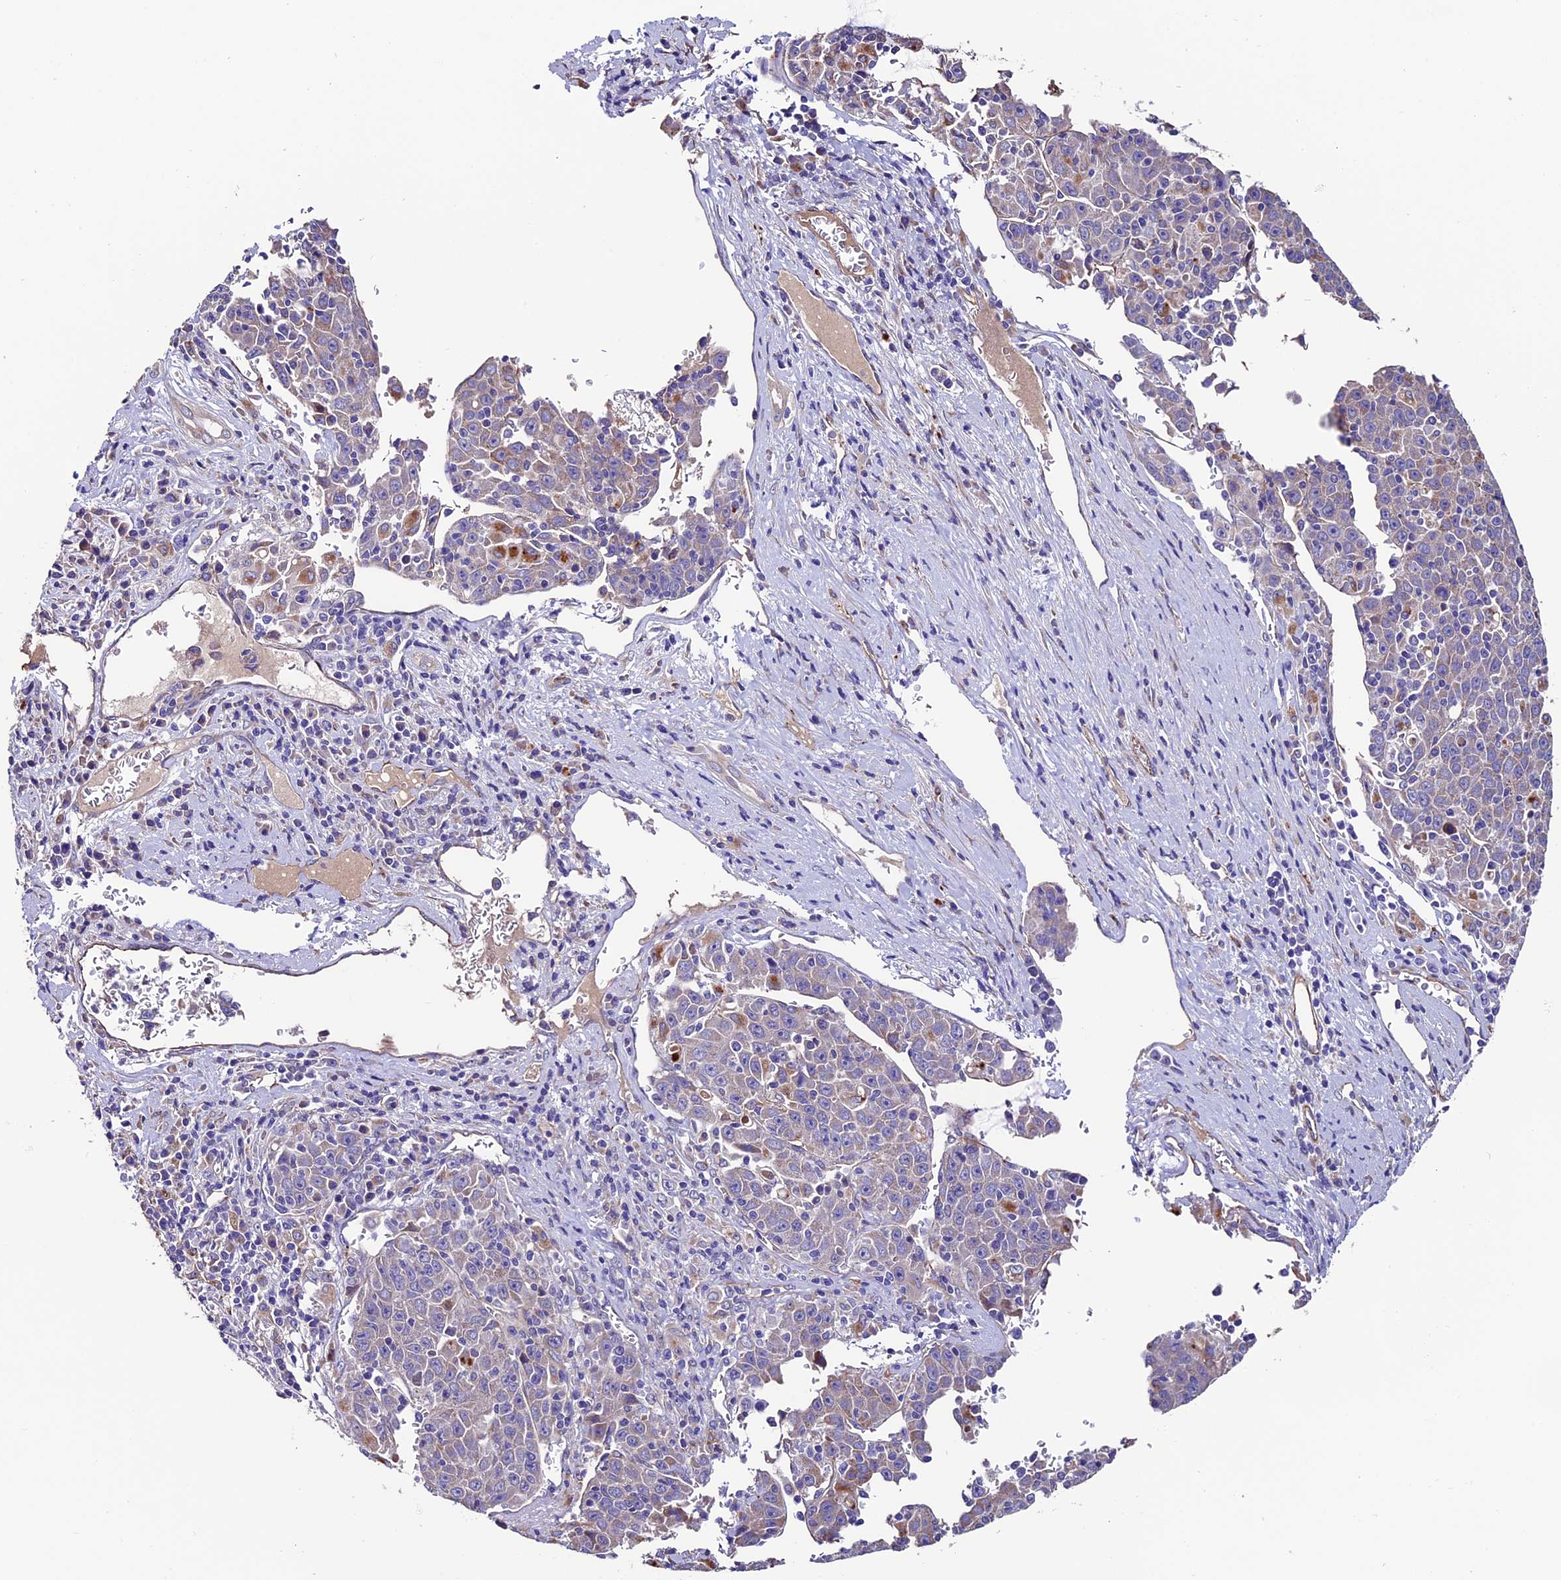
{"staining": {"intensity": "negative", "quantity": "none", "location": "none"}, "tissue": "liver cancer", "cell_type": "Tumor cells", "image_type": "cancer", "snomed": [{"axis": "morphology", "description": "Carcinoma, Hepatocellular, NOS"}, {"axis": "topography", "description": "Liver"}], "caption": "Hepatocellular carcinoma (liver) was stained to show a protein in brown. There is no significant staining in tumor cells.", "gene": "CLN5", "patient": {"sex": "female", "age": 53}}